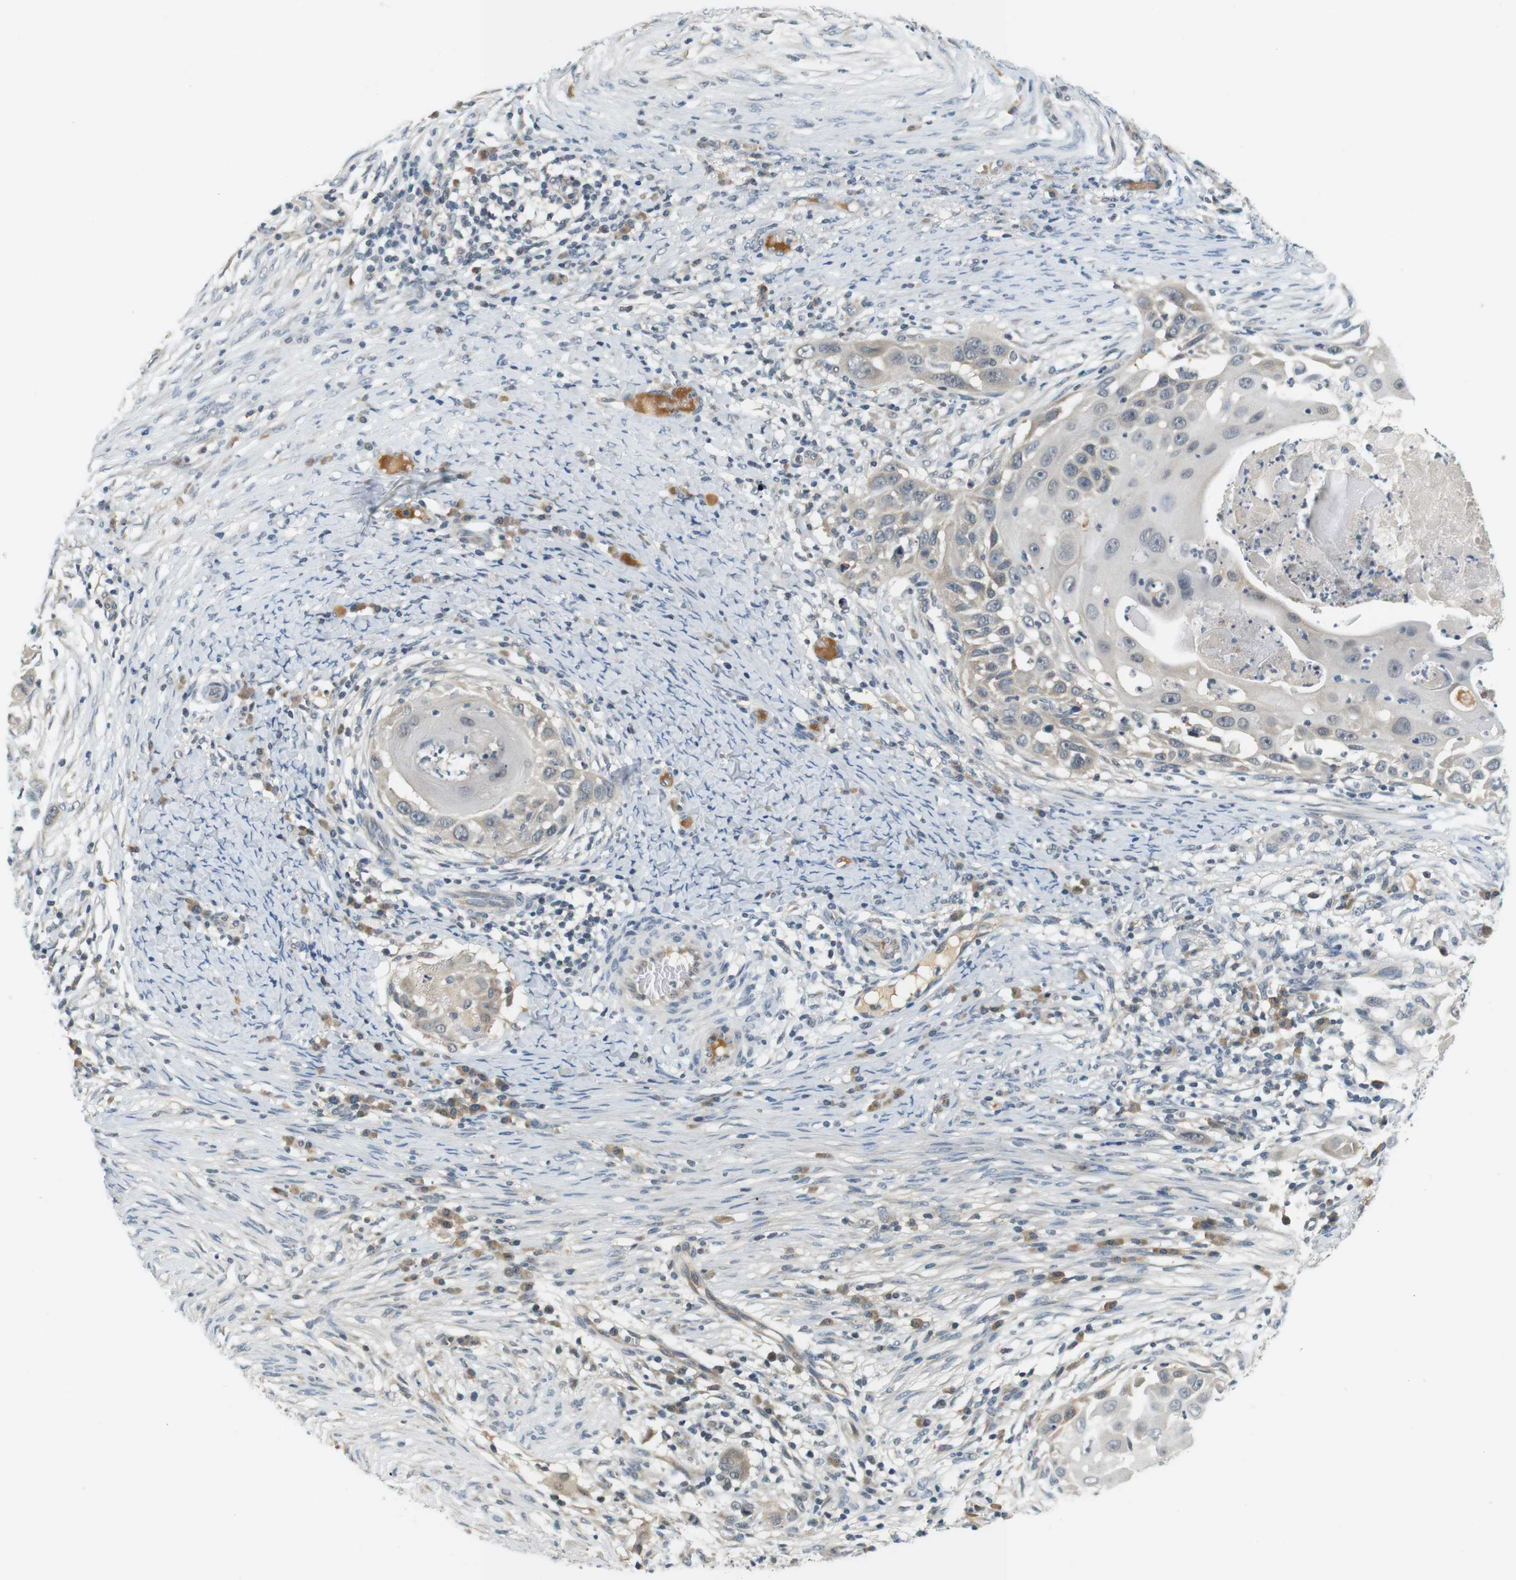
{"staining": {"intensity": "negative", "quantity": "none", "location": "none"}, "tissue": "skin cancer", "cell_type": "Tumor cells", "image_type": "cancer", "snomed": [{"axis": "morphology", "description": "Squamous cell carcinoma, NOS"}, {"axis": "topography", "description": "Skin"}], "caption": "Immunohistochemistry image of human skin squamous cell carcinoma stained for a protein (brown), which demonstrates no expression in tumor cells. The staining was performed using DAB to visualize the protein expression in brown, while the nuclei were stained in blue with hematoxylin (Magnification: 20x).", "gene": "WNT7A", "patient": {"sex": "female", "age": 44}}